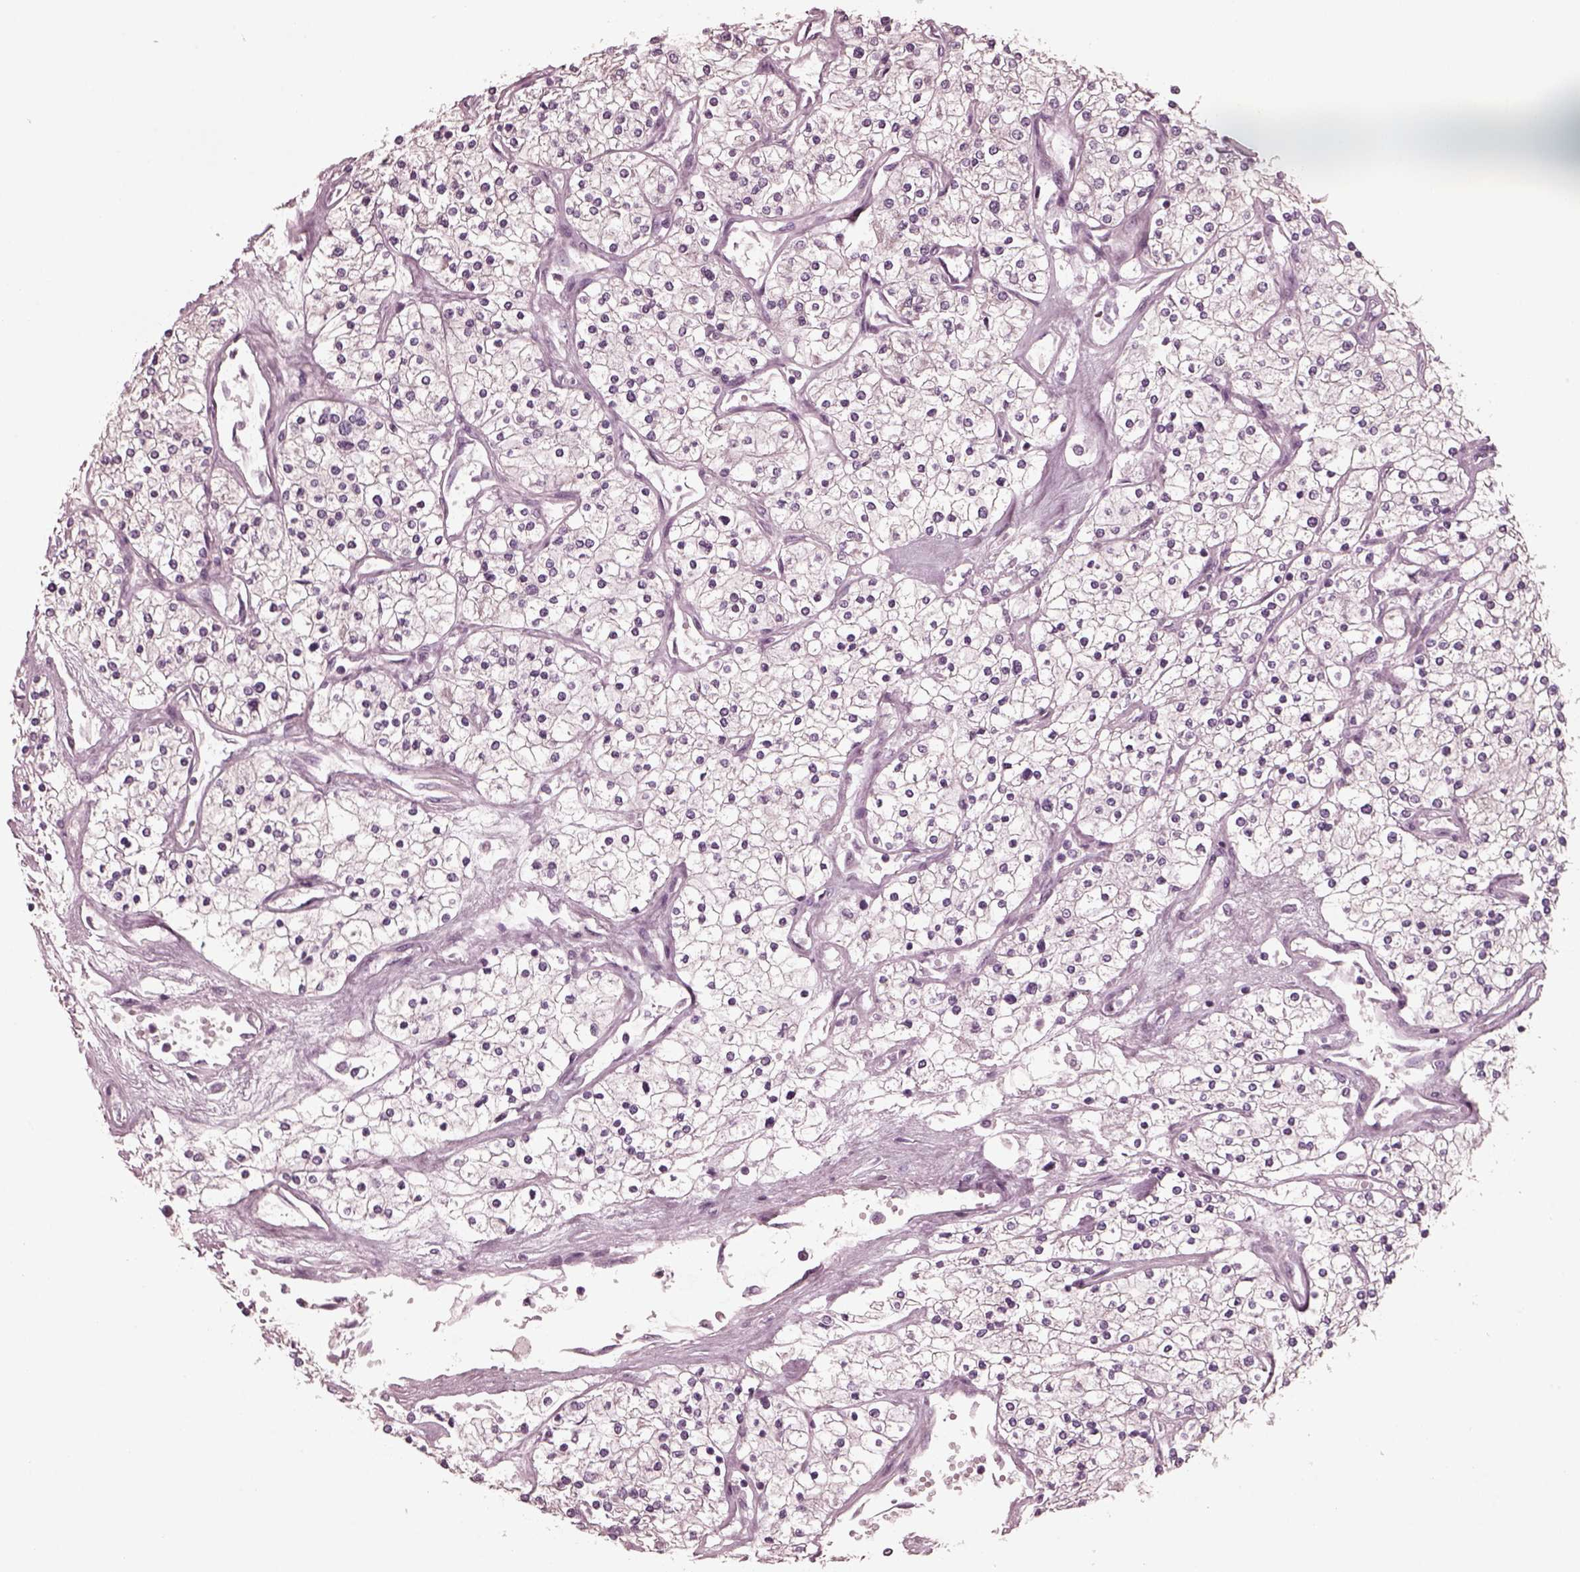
{"staining": {"intensity": "negative", "quantity": "none", "location": "none"}, "tissue": "renal cancer", "cell_type": "Tumor cells", "image_type": "cancer", "snomed": [{"axis": "morphology", "description": "Adenocarcinoma, NOS"}, {"axis": "topography", "description": "Kidney"}], "caption": "DAB immunohistochemical staining of human renal adenocarcinoma demonstrates no significant staining in tumor cells.", "gene": "SAXO1", "patient": {"sex": "male", "age": 80}}